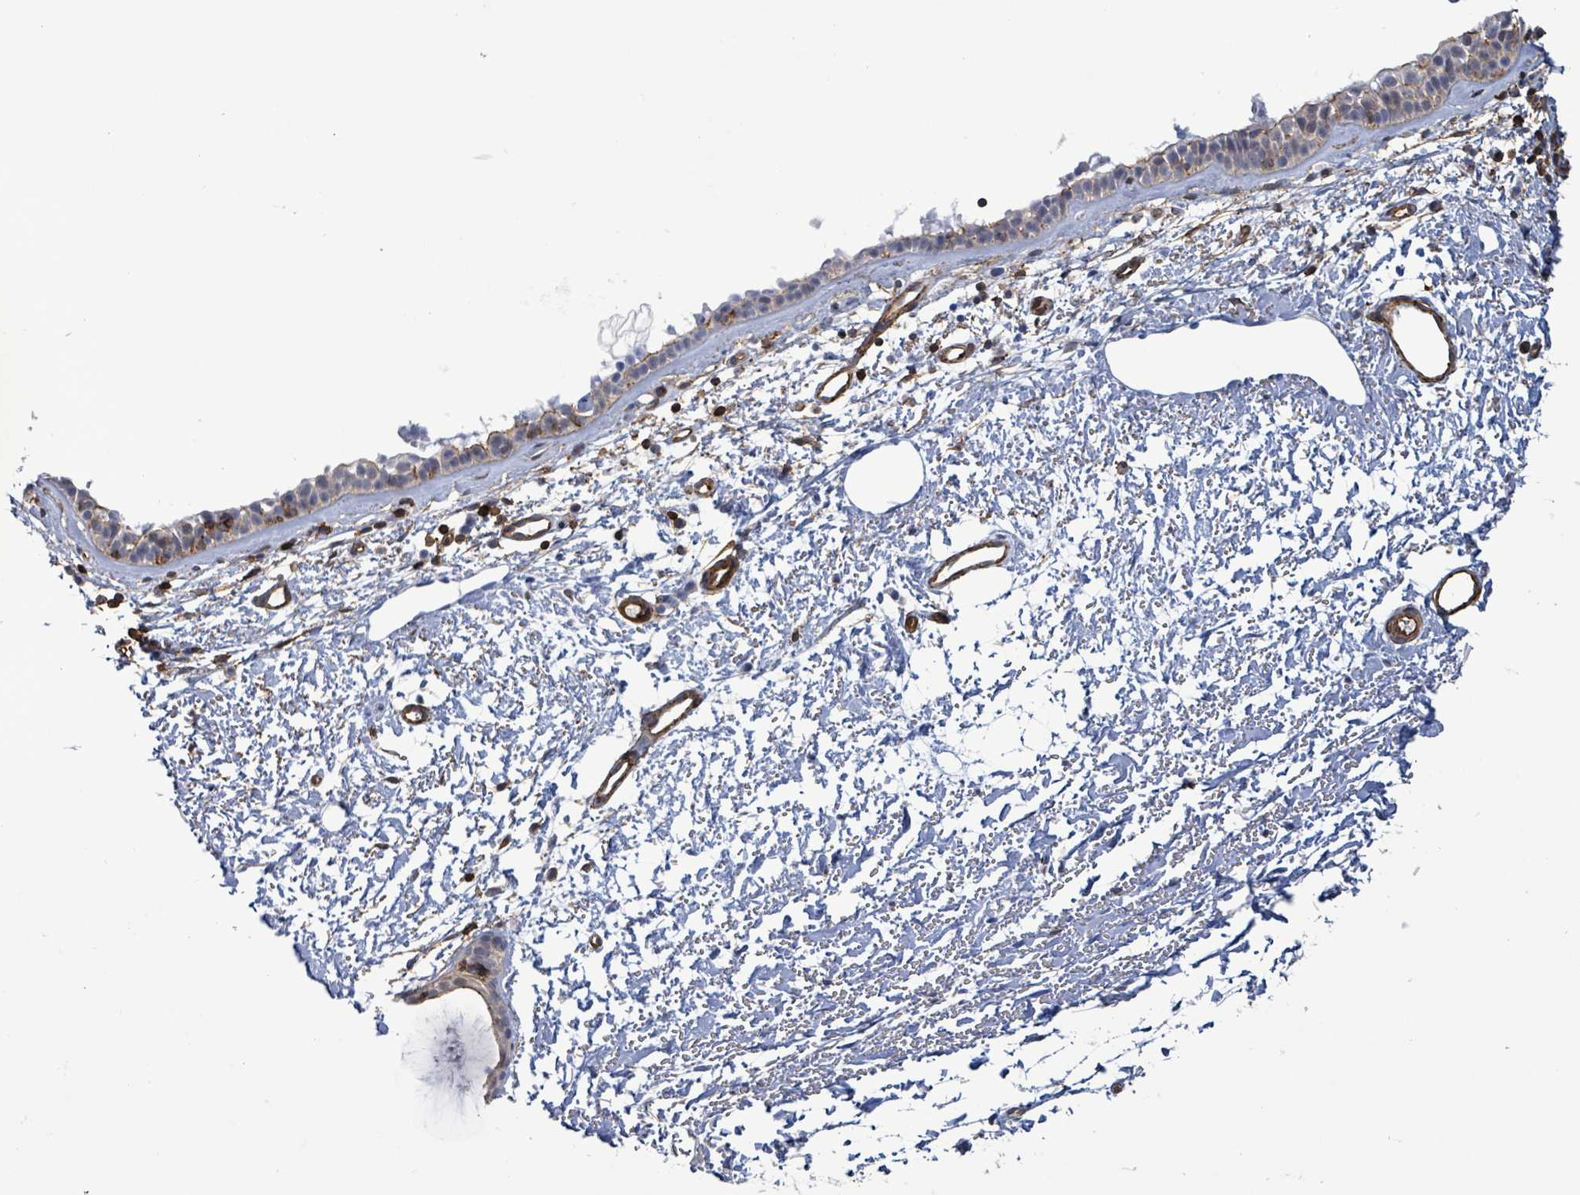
{"staining": {"intensity": "moderate", "quantity": "<25%", "location": "cytoplasmic/membranous"}, "tissue": "nasopharynx", "cell_type": "Respiratory epithelial cells", "image_type": "normal", "snomed": [{"axis": "morphology", "description": "Normal tissue, NOS"}, {"axis": "topography", "description": "Cartilage tissue"}, {"axis": "topography", "description": "Nasopharynx"}], "caption": "Nasopharynx stained for a protein displays moderate cytoplasmic/membranous positivity in respiratory epithelial cells. (brown staining indicates protein expression, while blue staining denotes nuclei).", "gene": "PRKRIP1", "patient": {"sex": "male", "age": 56}}